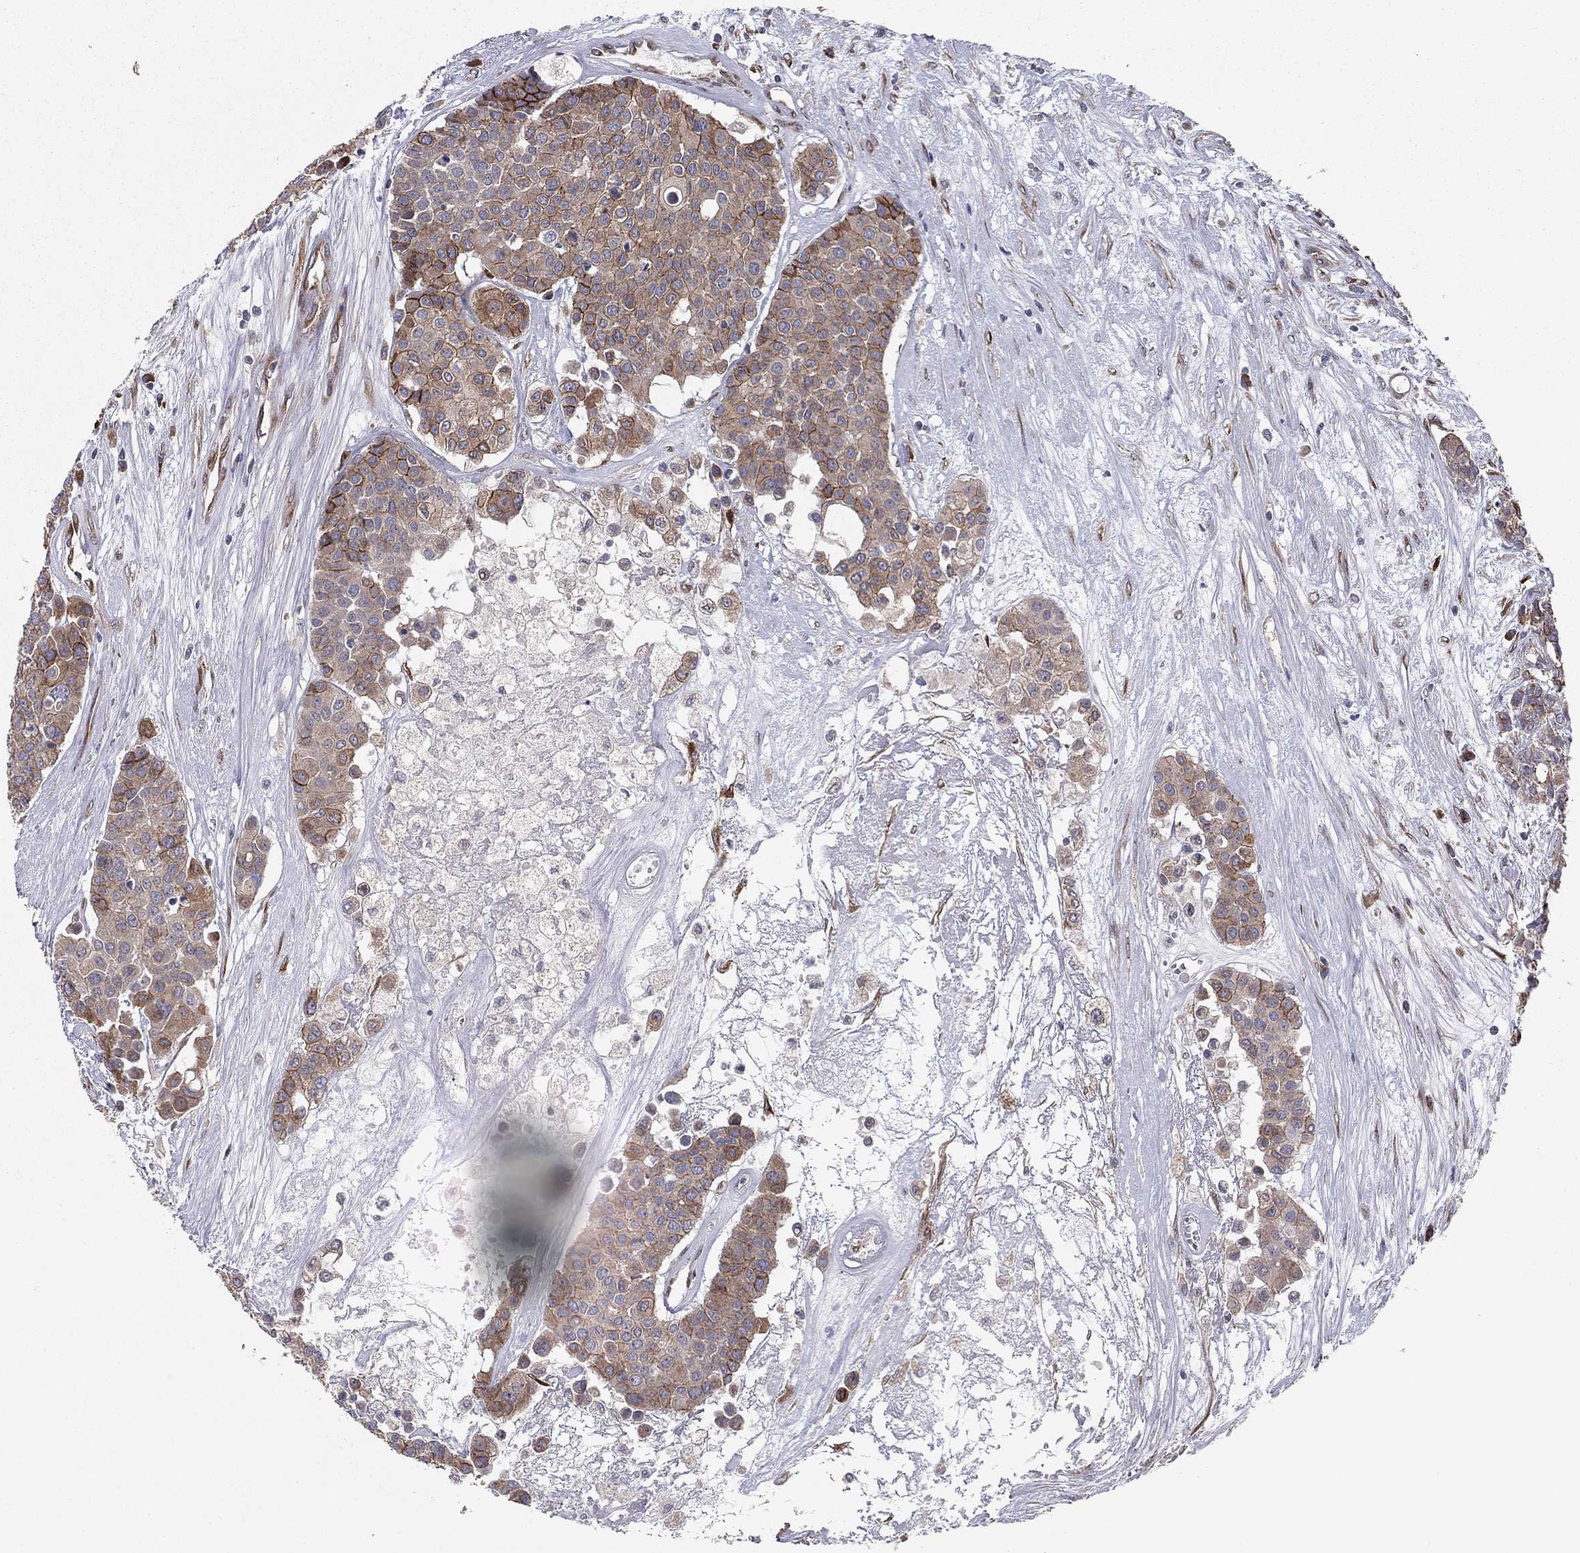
{"staining": {"intensity": "strong", "quantity": "<25%", "location": "cytoplasmic/membranous"}, "tissue": "carcinoid", "cell_type": "Tumor cells", "image_type": "cancer", "snomed": [{"axis": "morphology", "description": "Carcinoid, malignant, NOS"}, {"axis": "topography", "description": "Colon"}], "caption": "Immunohistochemical staining of human carcinoid shows medium levels of strong cytoplasmic/membranous protein positivity in approximately <25% of tumor cells. The protein of interest is stained brown, and the nuclei are stained in blue (DAB (3,3'-diaminobenzidine) IHC with brightfield microscopy, high magnification).", "gene": "YIF1A", "patient": {"sex": "male", "age": 81}}